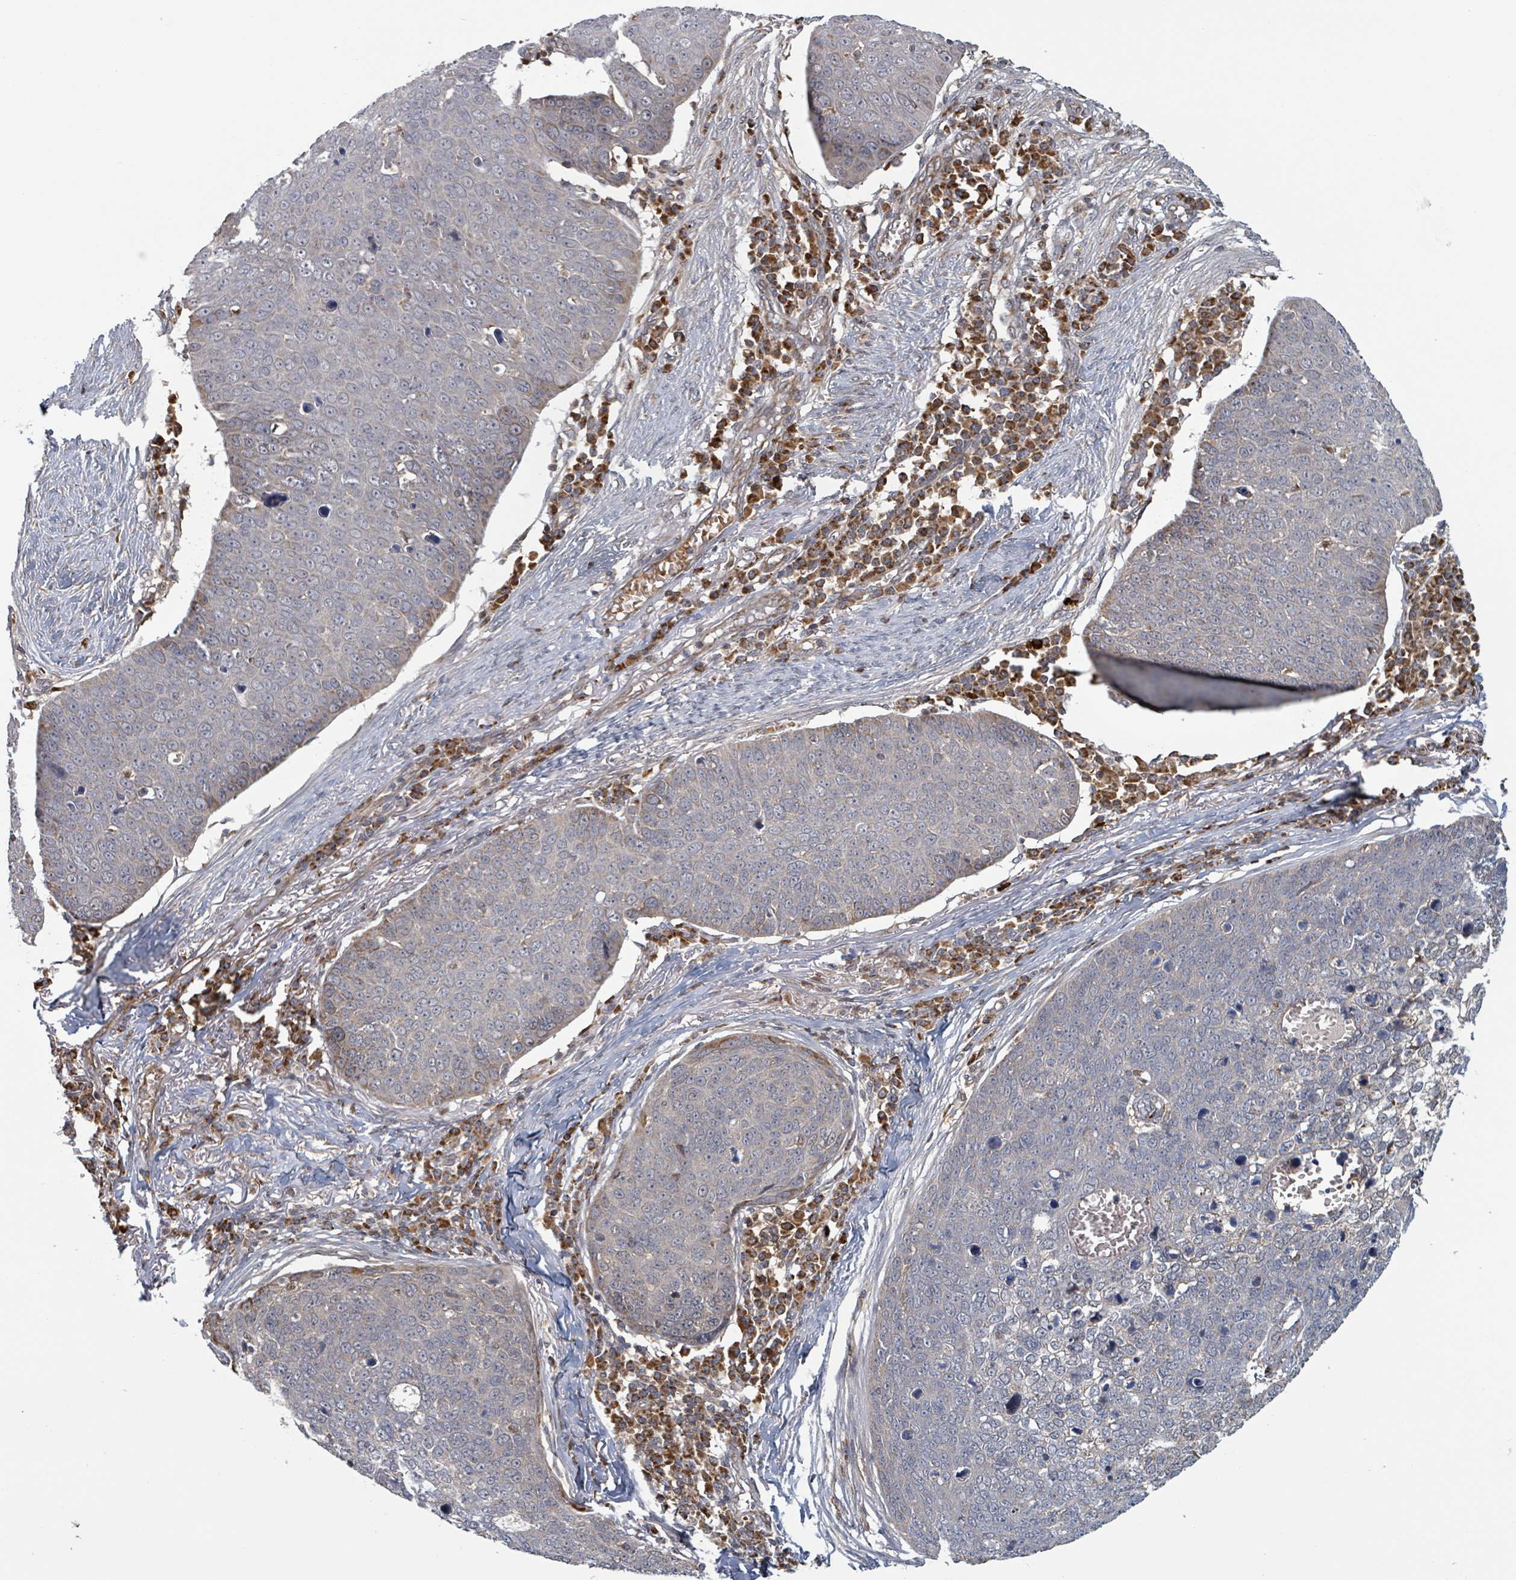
{"staining": {"intensity": "moderate", "quantity": "<25%", "location": "cytoplasmic/membranous"}, "tissue": "skin cancer", "cell_type": "Tumor cells", "image_type": "cancer", "snomed": [{"axis": "morphology", "description": "Squamous cell carcinoma, NOS"}, {"axis": "topography", "description": "Skin"}], "caption": "Human skin squamous cell carcinoma stained for a protein (brown) reveals moderate cytoplasmic/membranous positive positivity in about <25% of tumor cells.", "gene": "HIVEP1", "patient": {"sex": "male", "age": 71}}